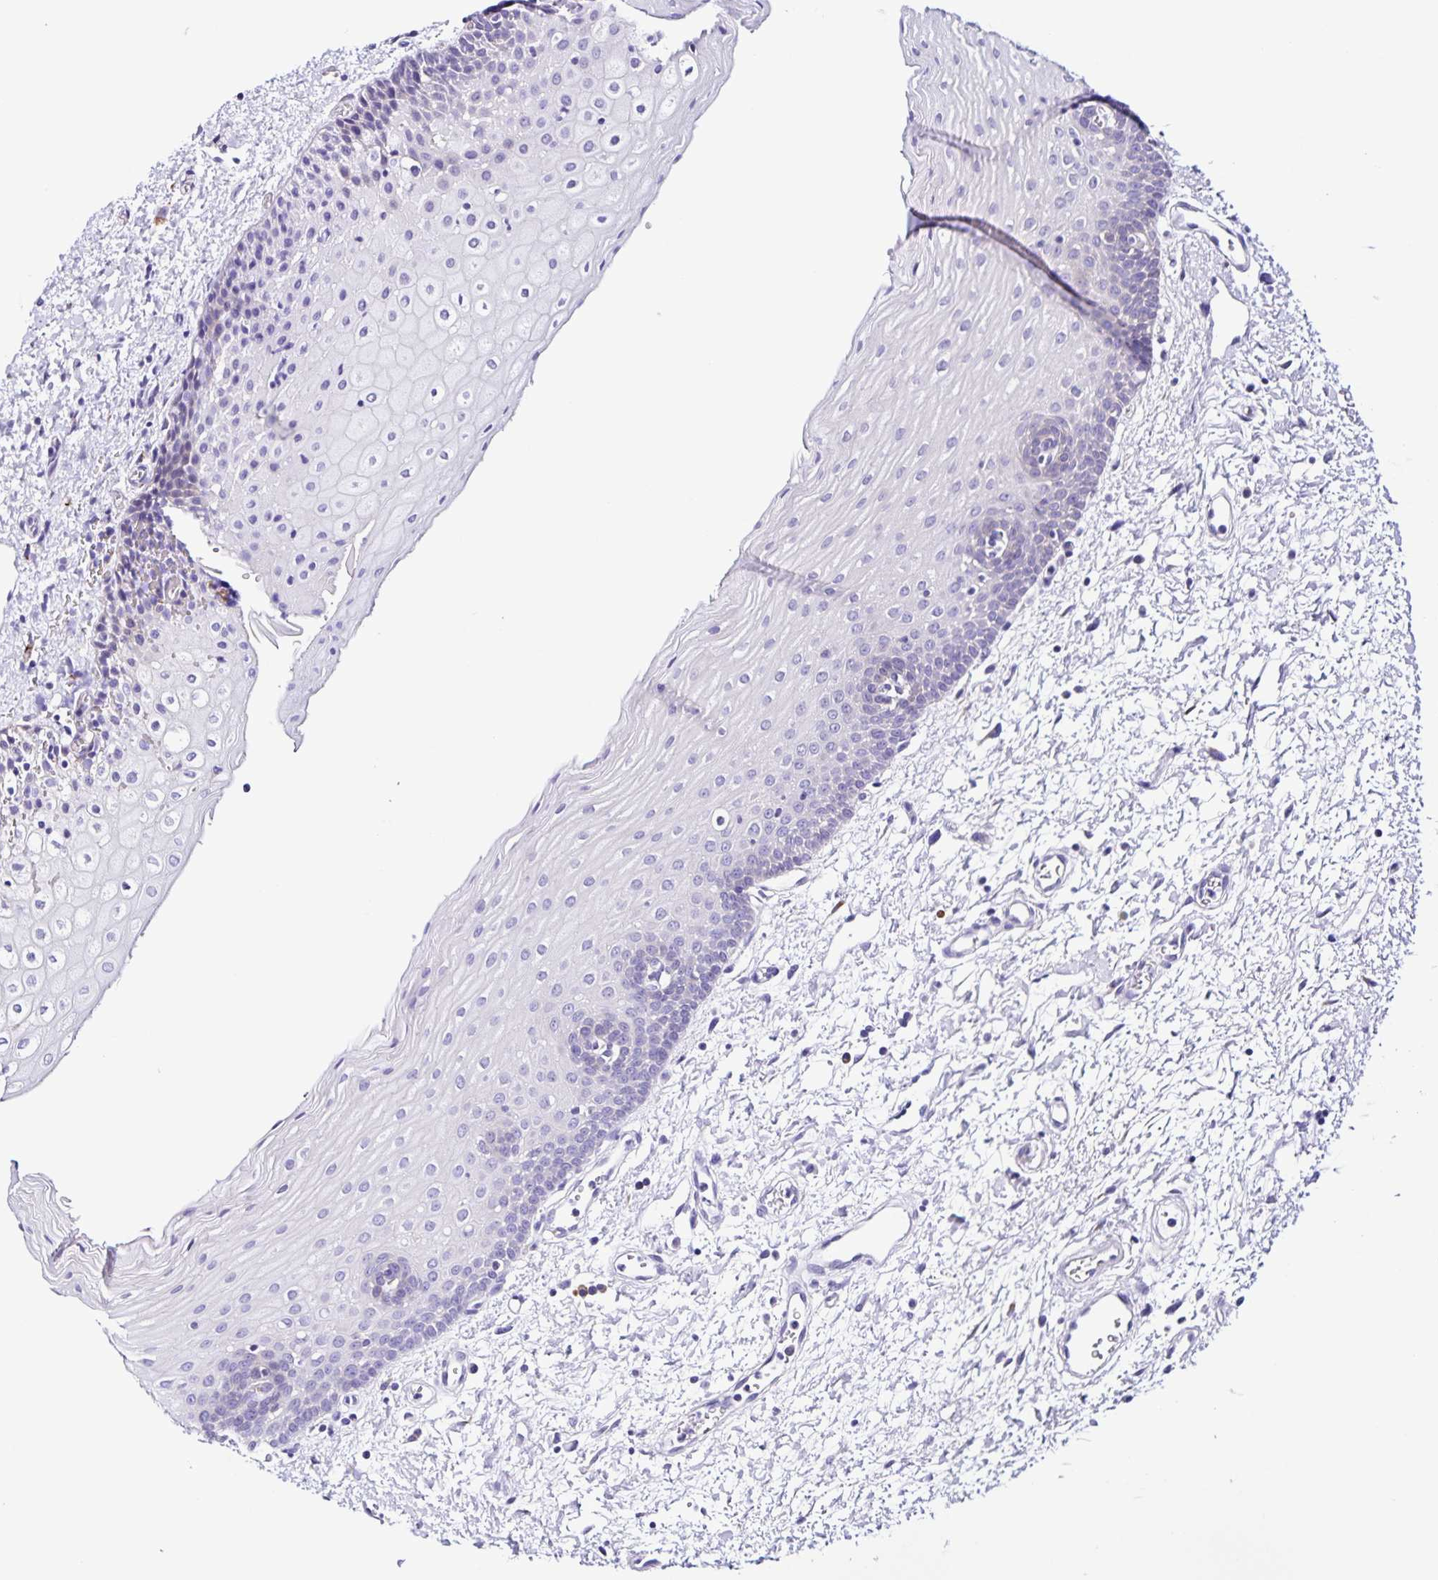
{"staining": {"intensity": "negative", "quantity": "none", "location": "none"}, "tissue": "oral mucosa", "cell_type": "Squamous epithelial cells", "image_type": "normal", "snomed": [{"axis": "morphology", "description": "Normal tissue, NOS"}, {"axis": "topography", "description": "Oral tissue"}], "caption": "This is an immunohistochemistry (IHC) histopathology image of normal human oral mucosa. There is no staining in squamous epithelial cells.", "gene": "OSBPL5", "patient": {"sex": "female", "age": 43}}